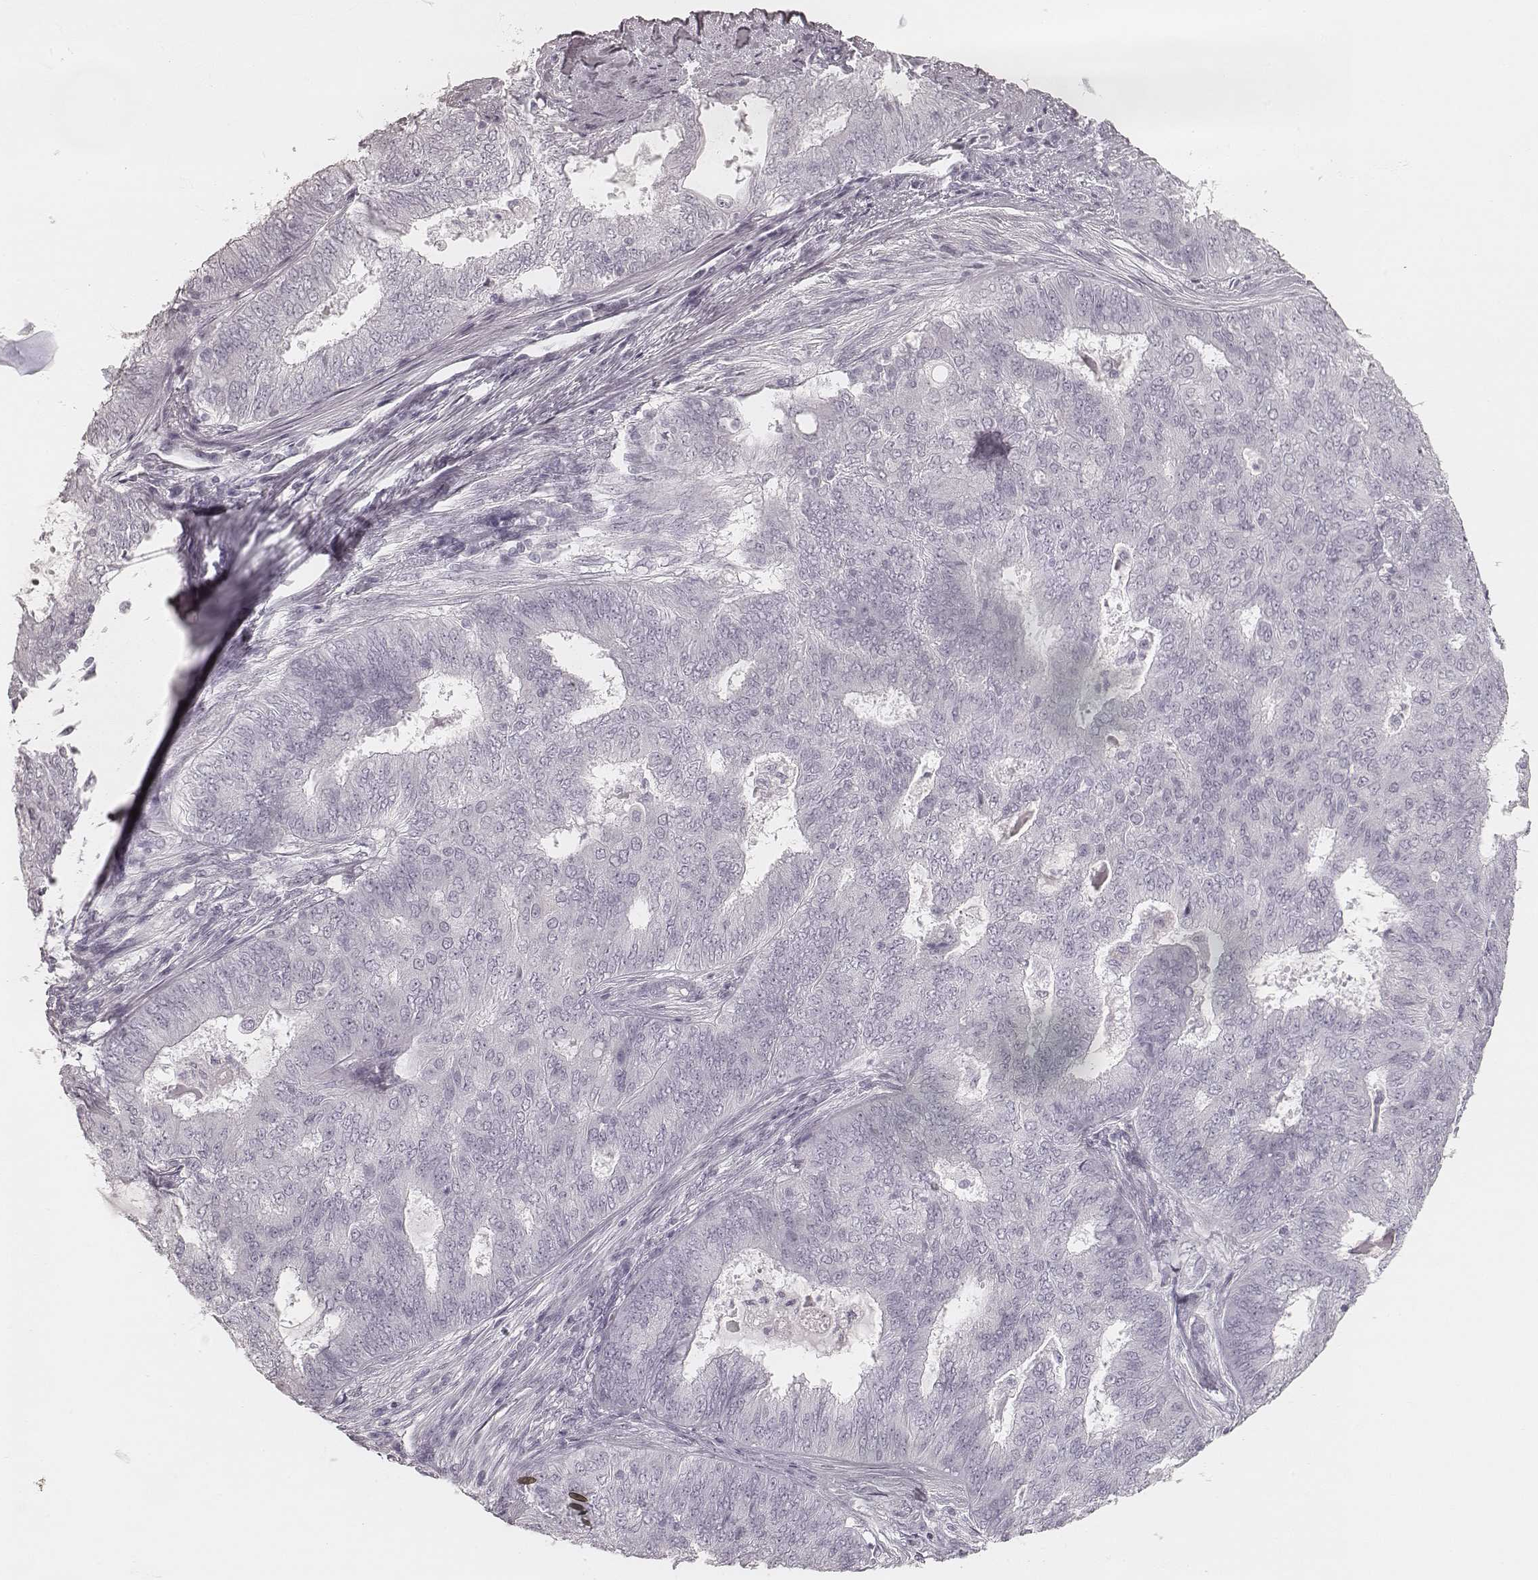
{"staining": {"intensity": "negative", "quantity": "none", "location": "none"}, "tissue": "endometrial cancer", "cell_type": "Tumor cells", "image_type": "cancer", "snomed": [{"axis": "morphology", "description": "Adenocarcinoma, NOS"}, {"axis": "topography", "description": "Endometrium"}], "caption": "DAB (3,3'-diaminobenzidine) immunohistochemical staining of adenocarcinoma (endometrial) shows no significant expression in tumor cells.", "gene": "KRT31", "patient": {"sex": "female", "age": 62}}